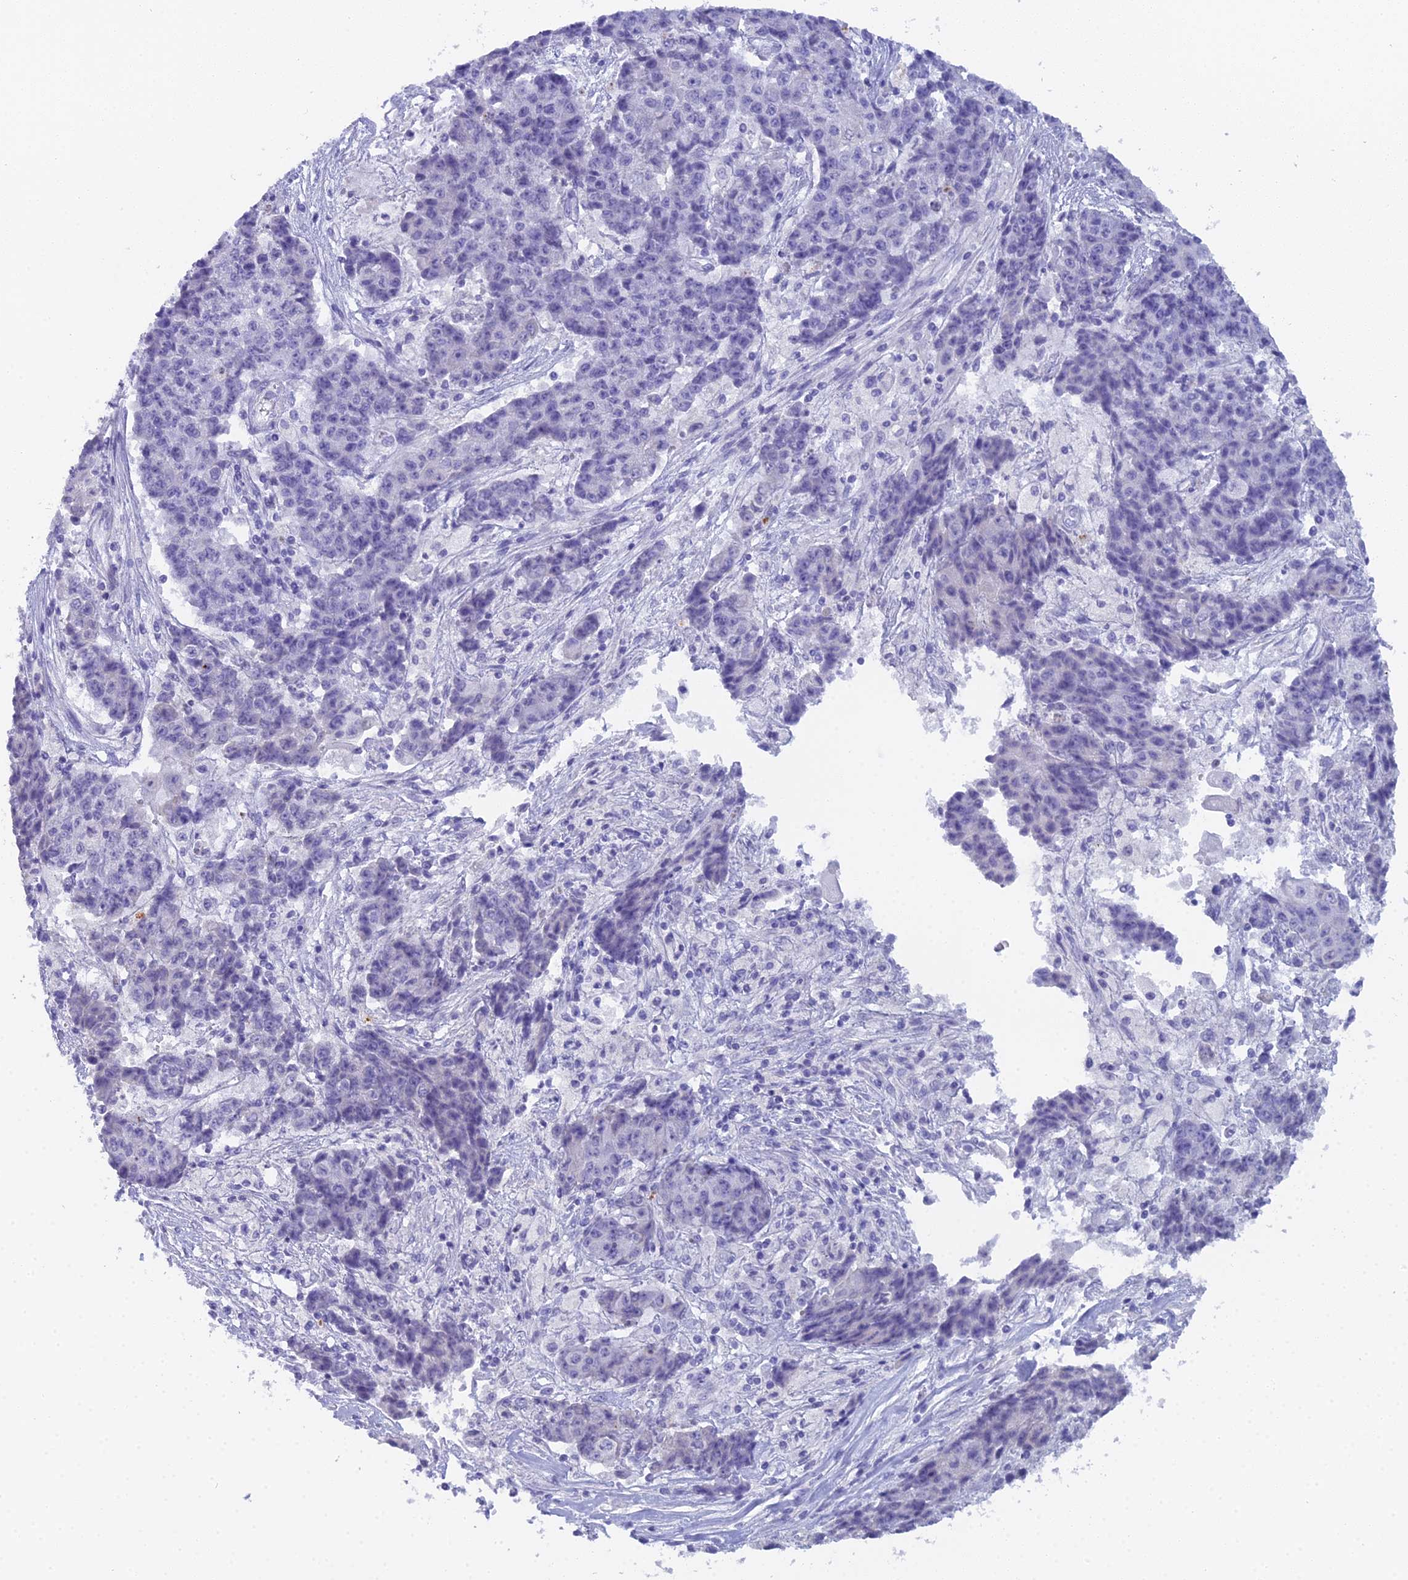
{"staining": {"intensity": "negative", "quantity": "none", "location": "none"}, "tissue": "ovarian cancer", "cell_type": "Tumor cells", "image_type": "cancer", "snomed": [{"axis": "morphology", "description": "Carcinoma, endometroid"}, {"axis": "topography", "description": "Ovary"}], "caption": "Protein analysis of ovarian cancer (endometroid carcinoma) shows no significant staining in tumor cells.", "gene": "UNC80", "patient": {"sex": "female", "age": 42}}